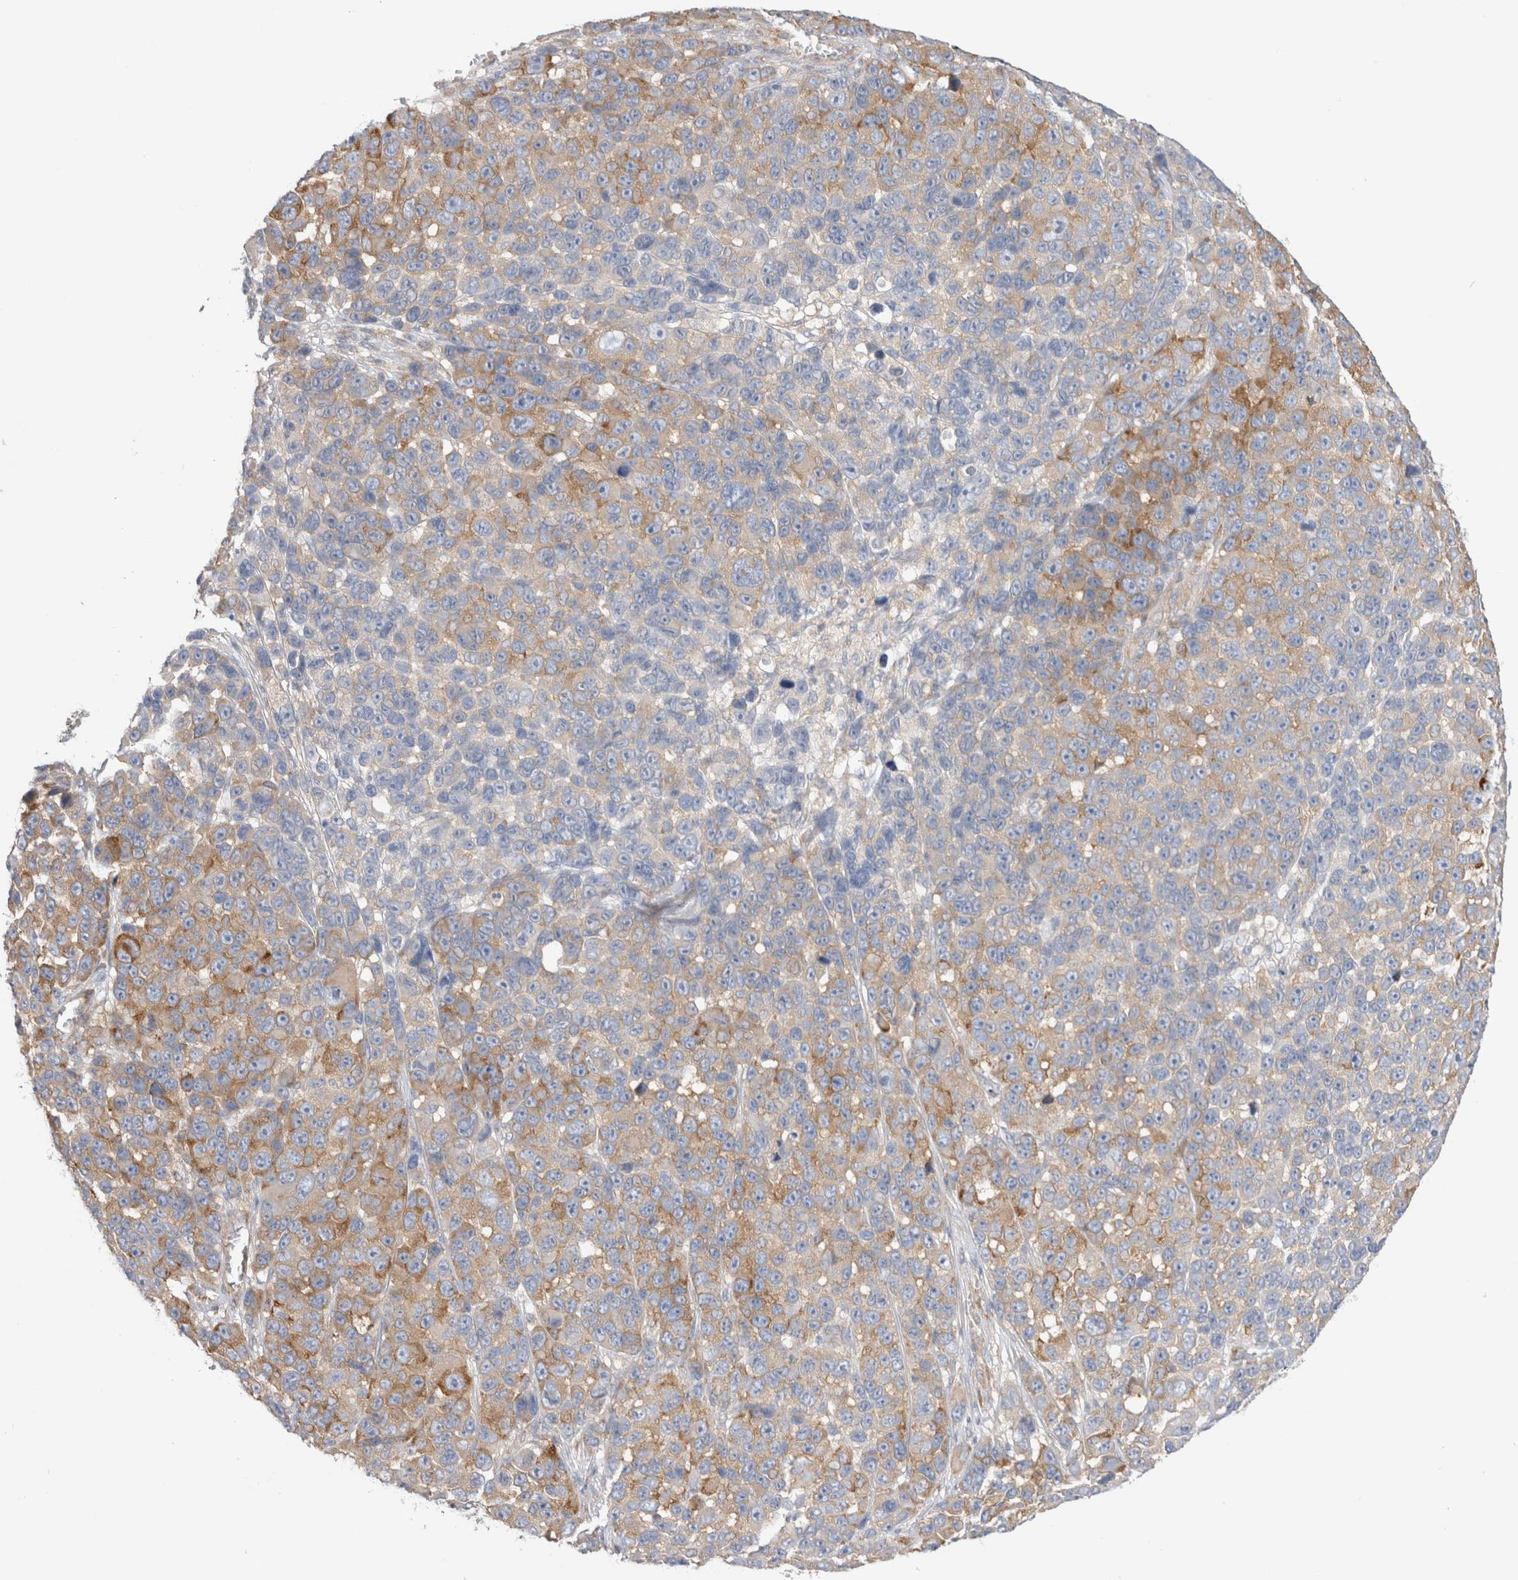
{"staining": {"intensity": "moderate", "quantity": "25%-75%", "location": "cytoplasmic/membranous"}, "tissue": "melanoma", "cell_type": "Tumor cells", "image_type": "cancer", "snomed": [{"axis": "morphology", "description": "Malignant melanoma, NOS"}, {"axis": "topography", "description": "Skin"}], "caption": "The photomicrograph shows a brown stain indicating the presence of a protein in the cytoplasmic/membranous of tumor cells in melanoma. The staining was performed using DAB (3,3'-diaminobenzidine), with brown indicating positive protein expression. Nuclei are stained blue with hematoxylin.", "gene": "ZNF23", "patient": {"sex": "male", "age": 53}}